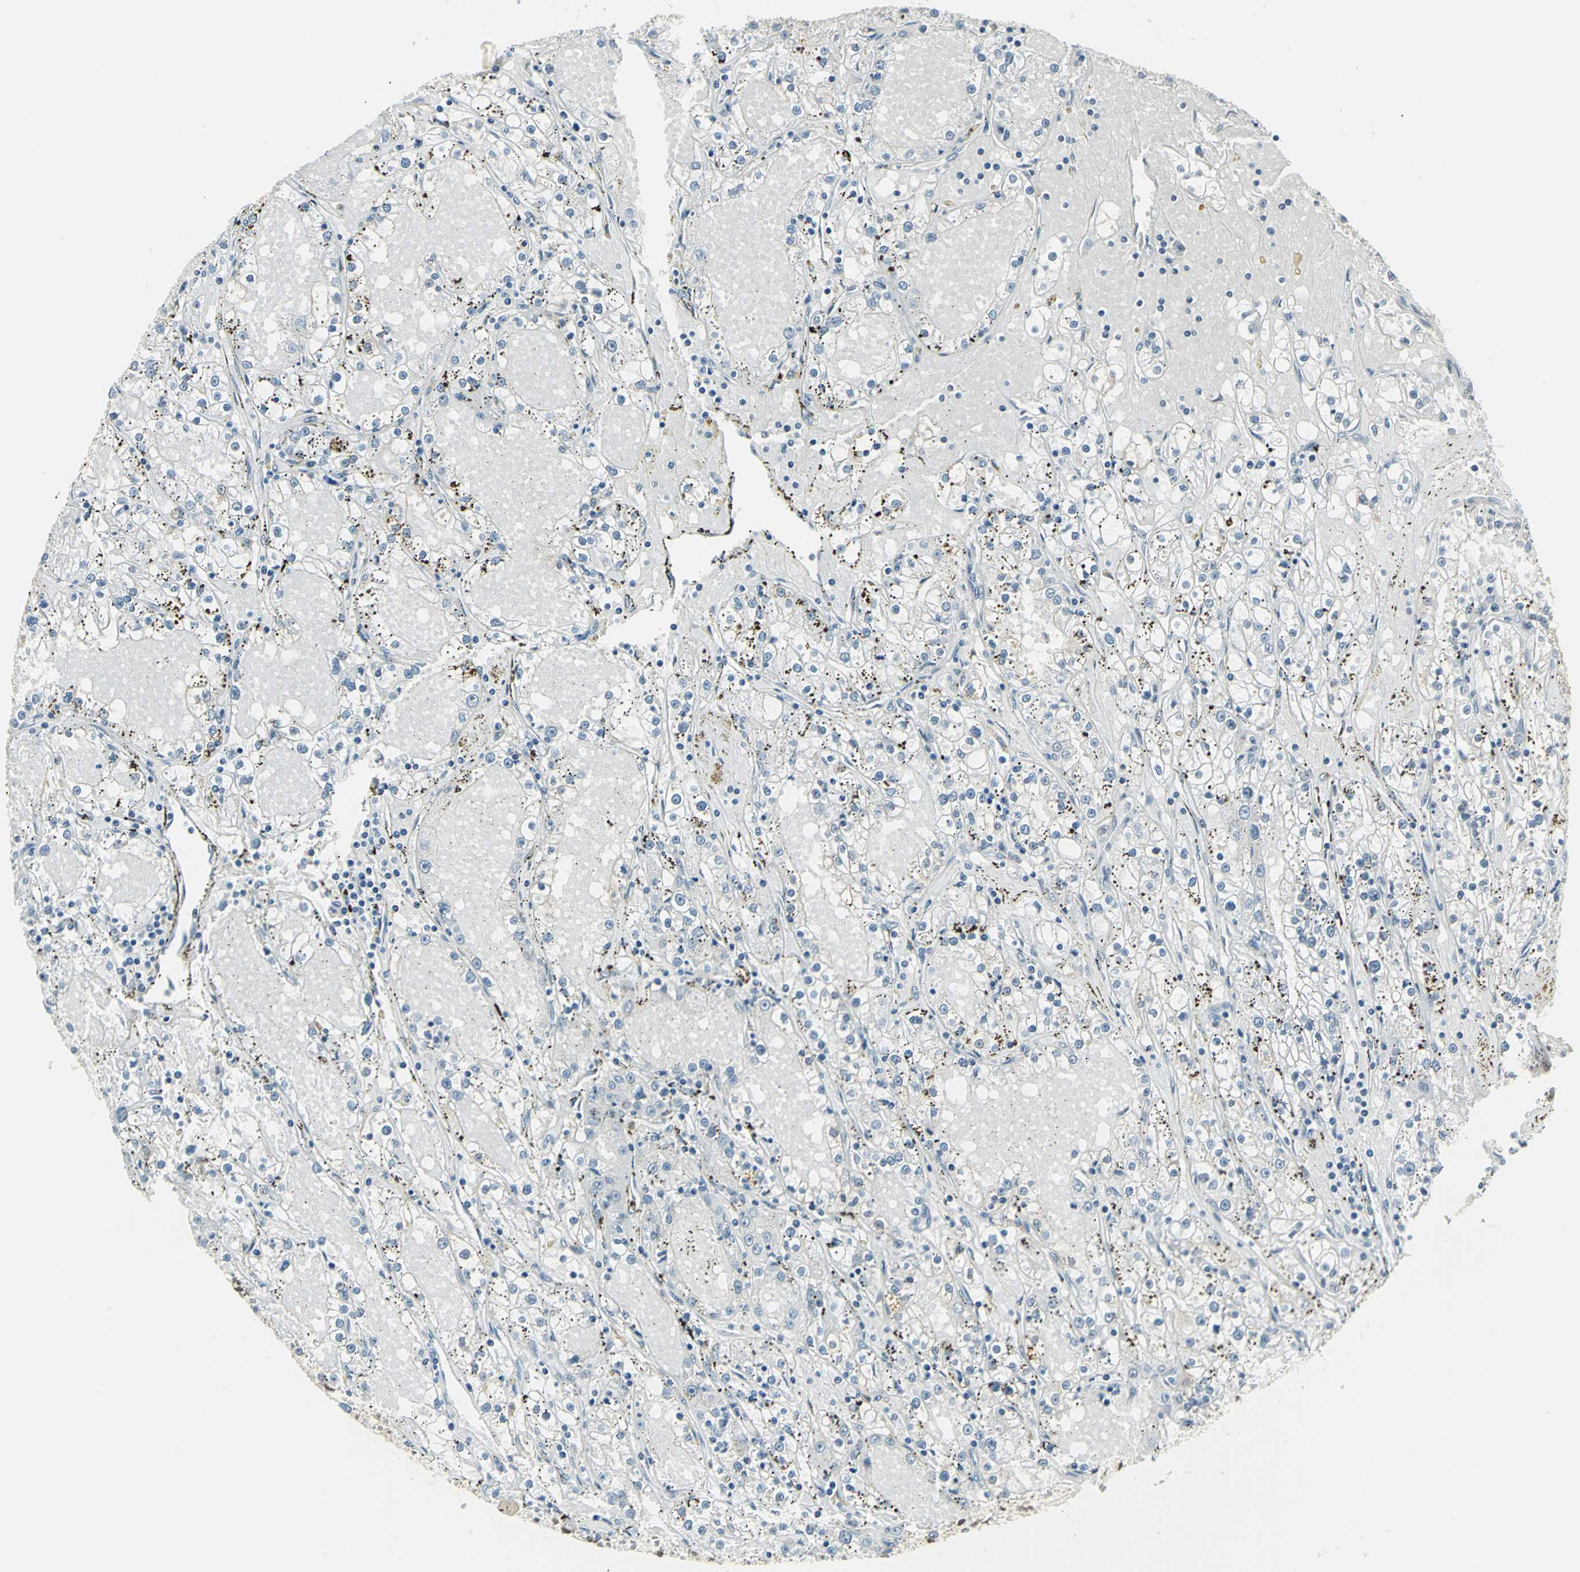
{"staining": {"intensity": "negative", "quantity": "none", "location": "none"}, "tissue": "renal cancer", "cell_type": "Tumor cells", "image_type": "cancer", "snomed": [{"axis": "morphology", "description": "Adenocarcinoma, NOS"}, {"axis": "topography", "description": "Kidney"}], "caption": "Immunohistochemistry histopathology image of renal cancer stained for a protein (brown), which displays no staining in tumor cells.", "gene": "ADNP", "patient": {"sex": "male", "age": 56}}